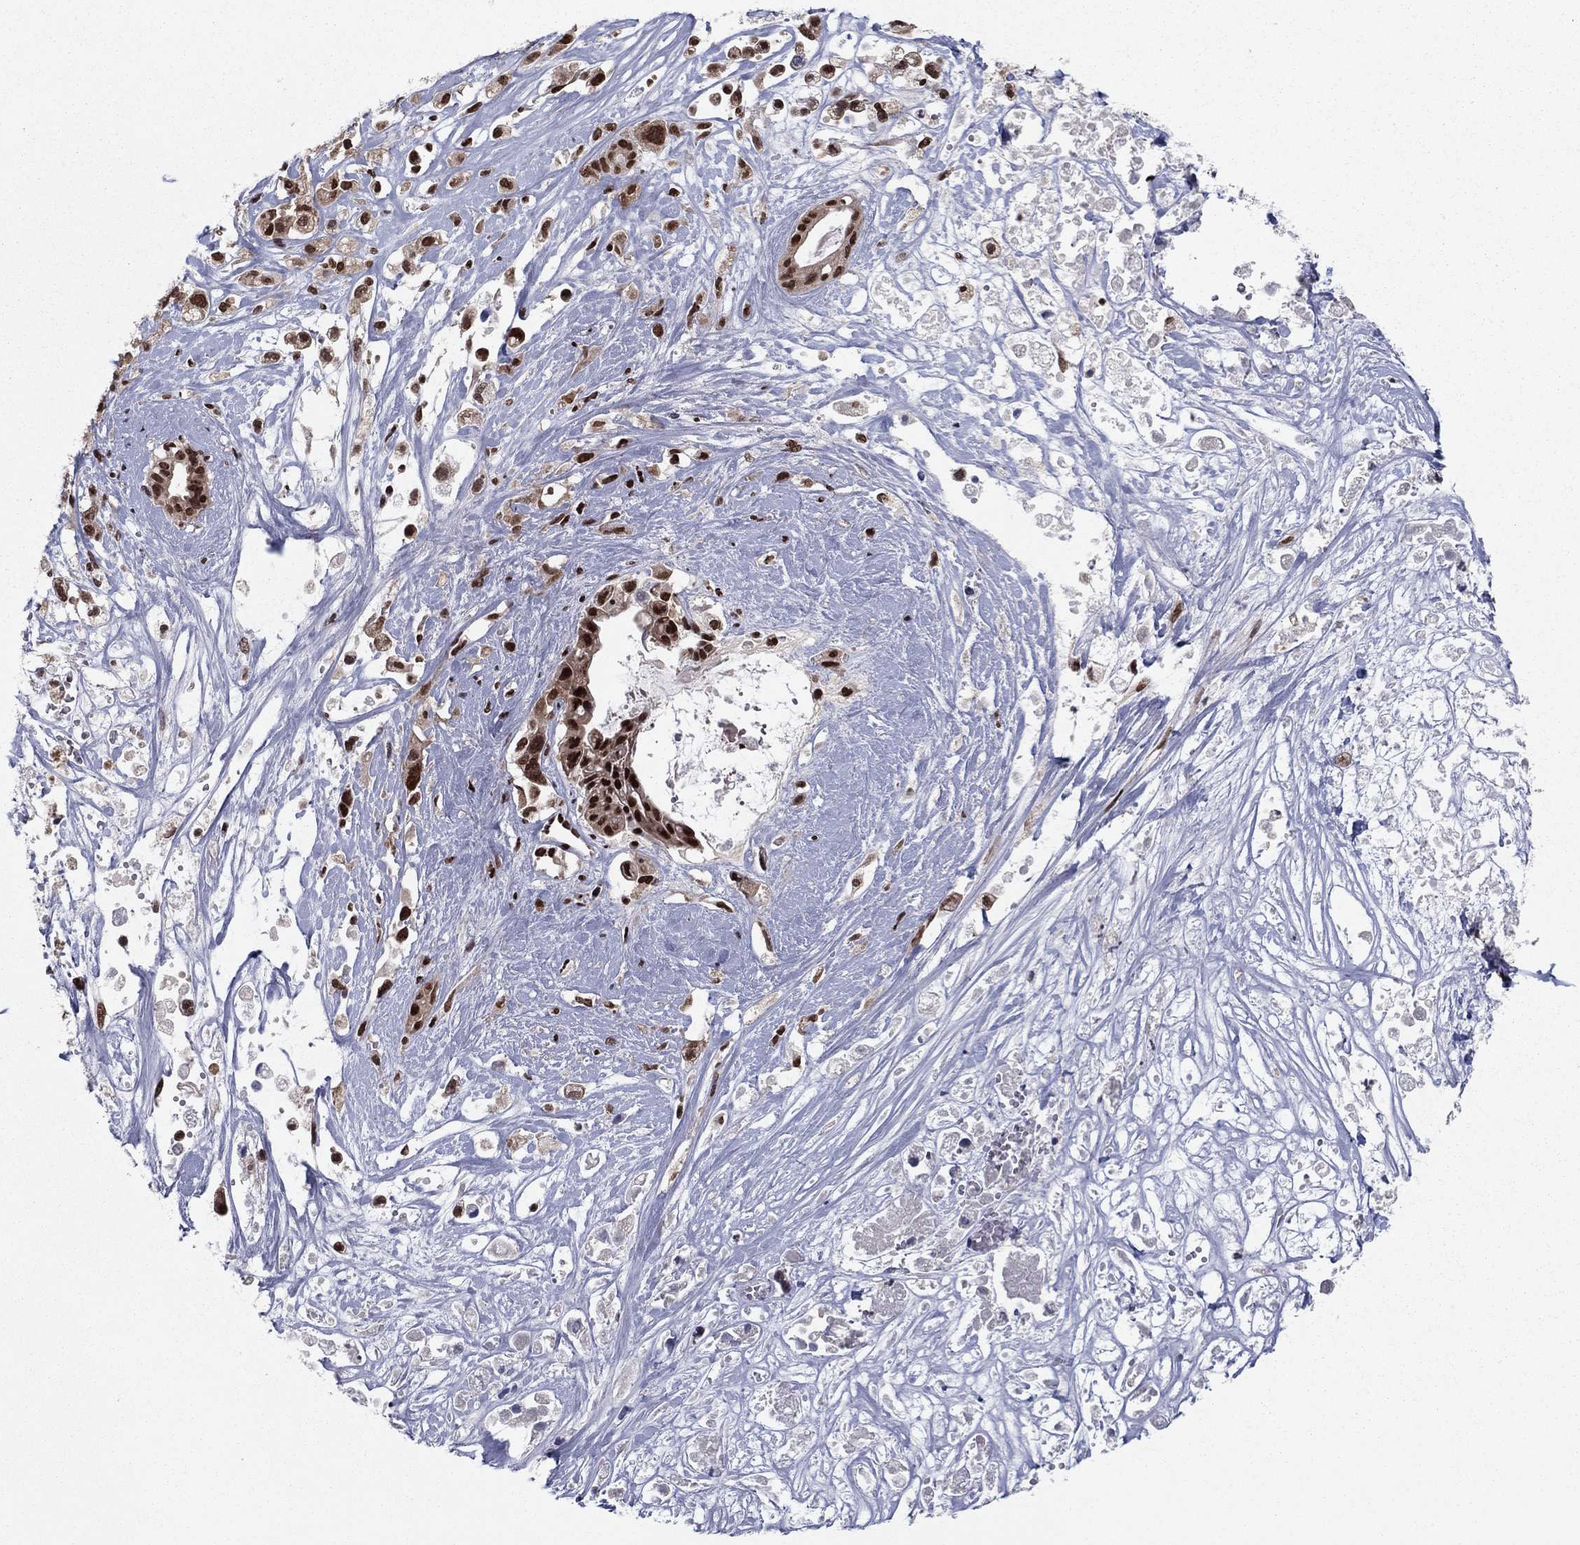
{"staining": {"intensity": "strong", "quantity": ">75%", "location": "nuclear"}, "tissue": "pancreatic cancer", "cell_type": "Tumor cells", "image_type": "cancer", "snomed": [{"axis": "morphology", "description": "Adenocarcinoma, NOS"}, {"axis": "topography", "description": "Pancreas"}], "caption": "Tumor cells display high levels of strong nuclear positivity in about >75% of cells in human adenocarcinoma (pancreatic). The protein is stained brown, and the nuclei are stained in blue (DAB (3,3'-diaminobenzidine) IHC with brightfield microscopy, high magnification).", "gene": "USP54", "patient": {"sex": "male", "age": 44}}